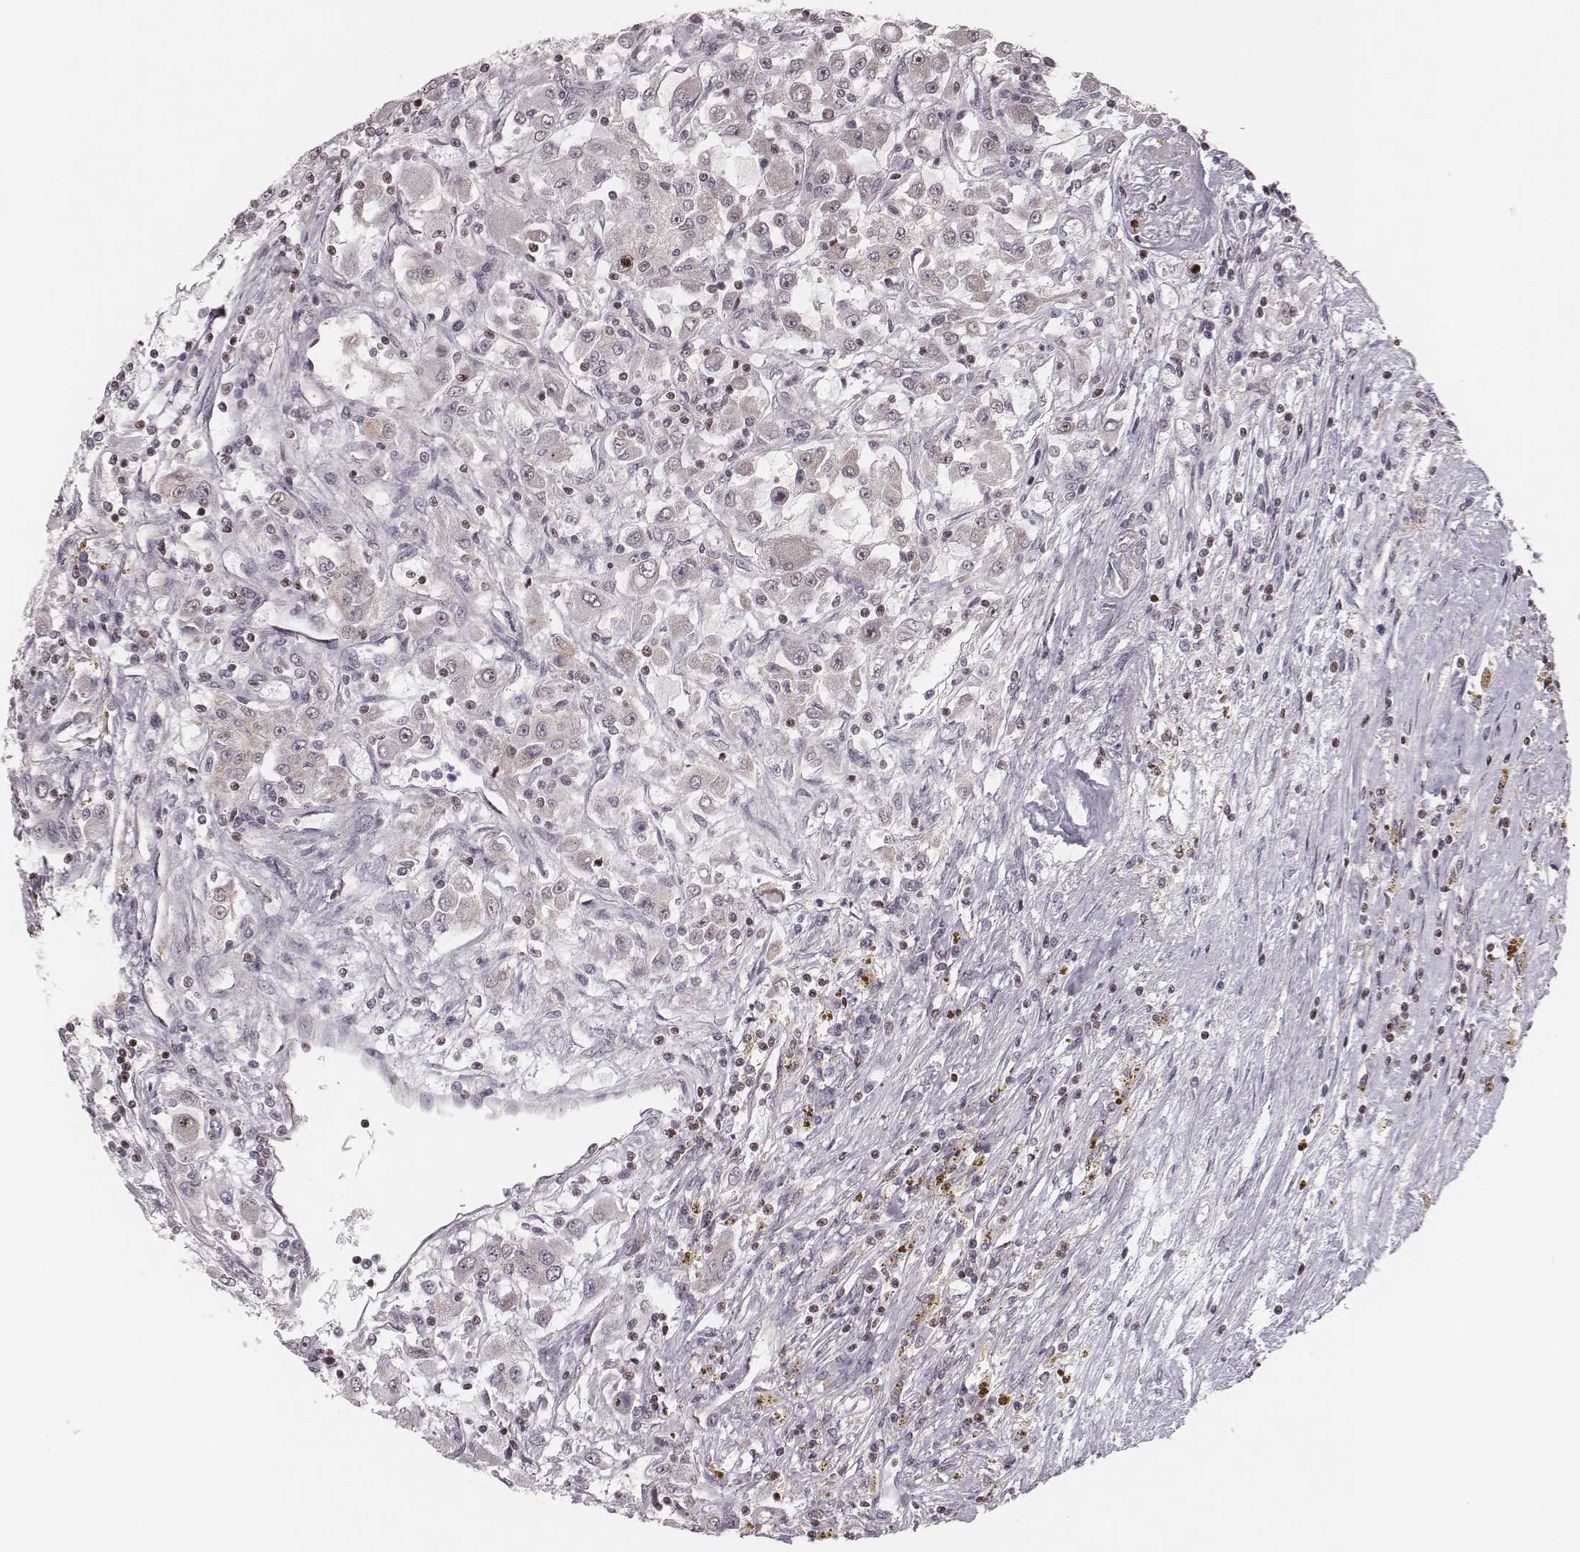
{"staining": {"intensity": "weak", "quantity": "25%-75%", "location": "cytoplasmic/membranous"}, "tissue": "renal cancer", "cell_type": "Tumor cells", "image_type": "cancer", "snomed": [{"axis": "morphology", "description": "Adenocarcinoma, NOS"}, {"axis": "topography", "description": "Kidney"}], "caption": "Immunohistochemical staining of renal cancer shows low levels of weak cytoplasmic/membranous protein positivity in approximately 25%-75% of tumor cells.", "gene": "WDR59", "patient": {"sex": "female", "age": 67}}